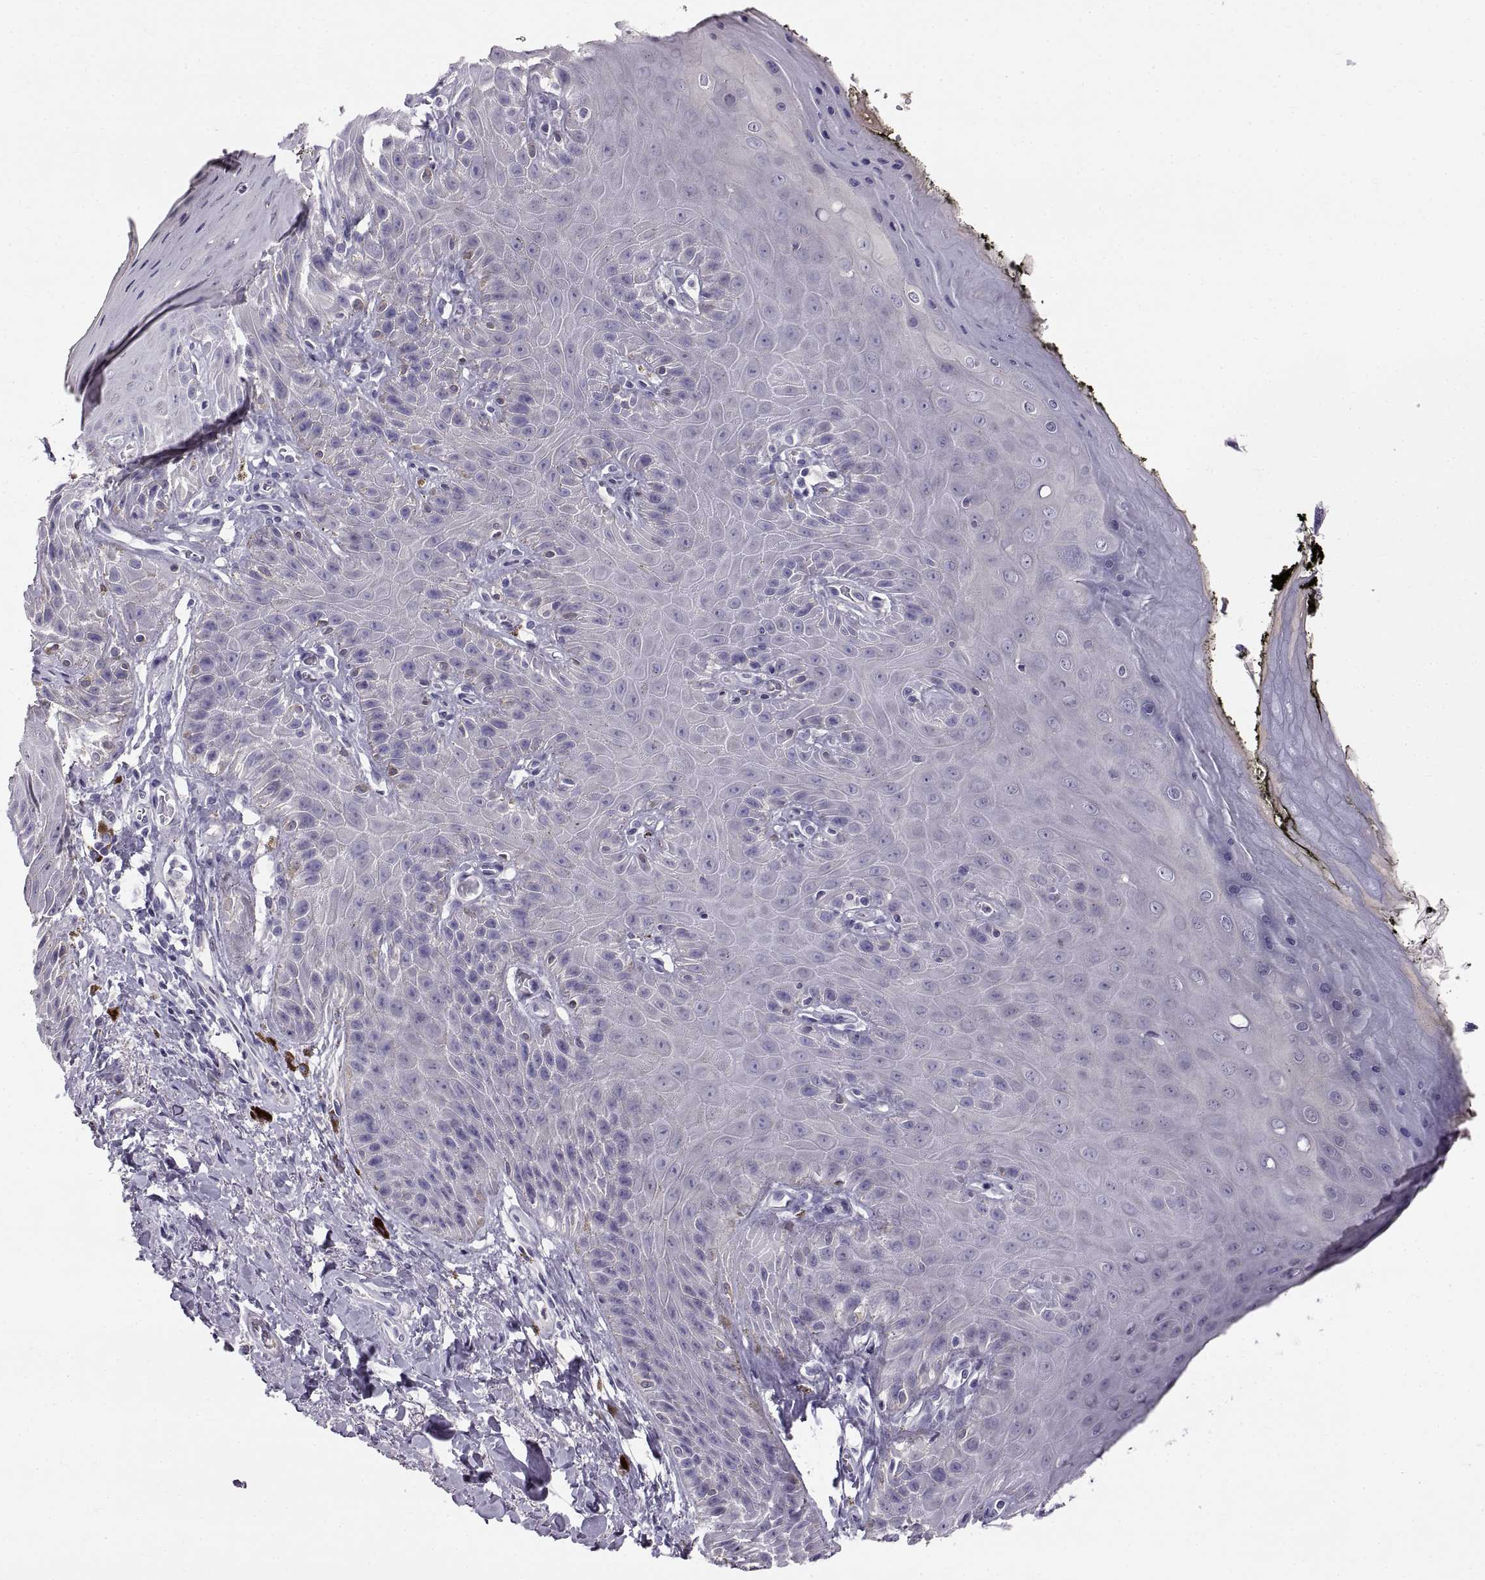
{"staining": {"intensity": "negative", "quantity": "none", "location": "none"}, "tissue": "skin", "cell_type": "Epidermal cells", "image_type": "normal", "snomed": [{"axis": "morphology", "description": "Normal tissue, NOS"}, {"axis": "topography", "description": "Anal"}, {"axis": "topography", "description": "Peripheral nerve tissue"}], "caption": "A histopathology image of human skin is negative for staining in epidermal cells. (Immunohistochemistry (ihc), brightfield microscopy, high magnification).", "gene": "ADAM32", "patient": {"sex": "male", "age": 53}}